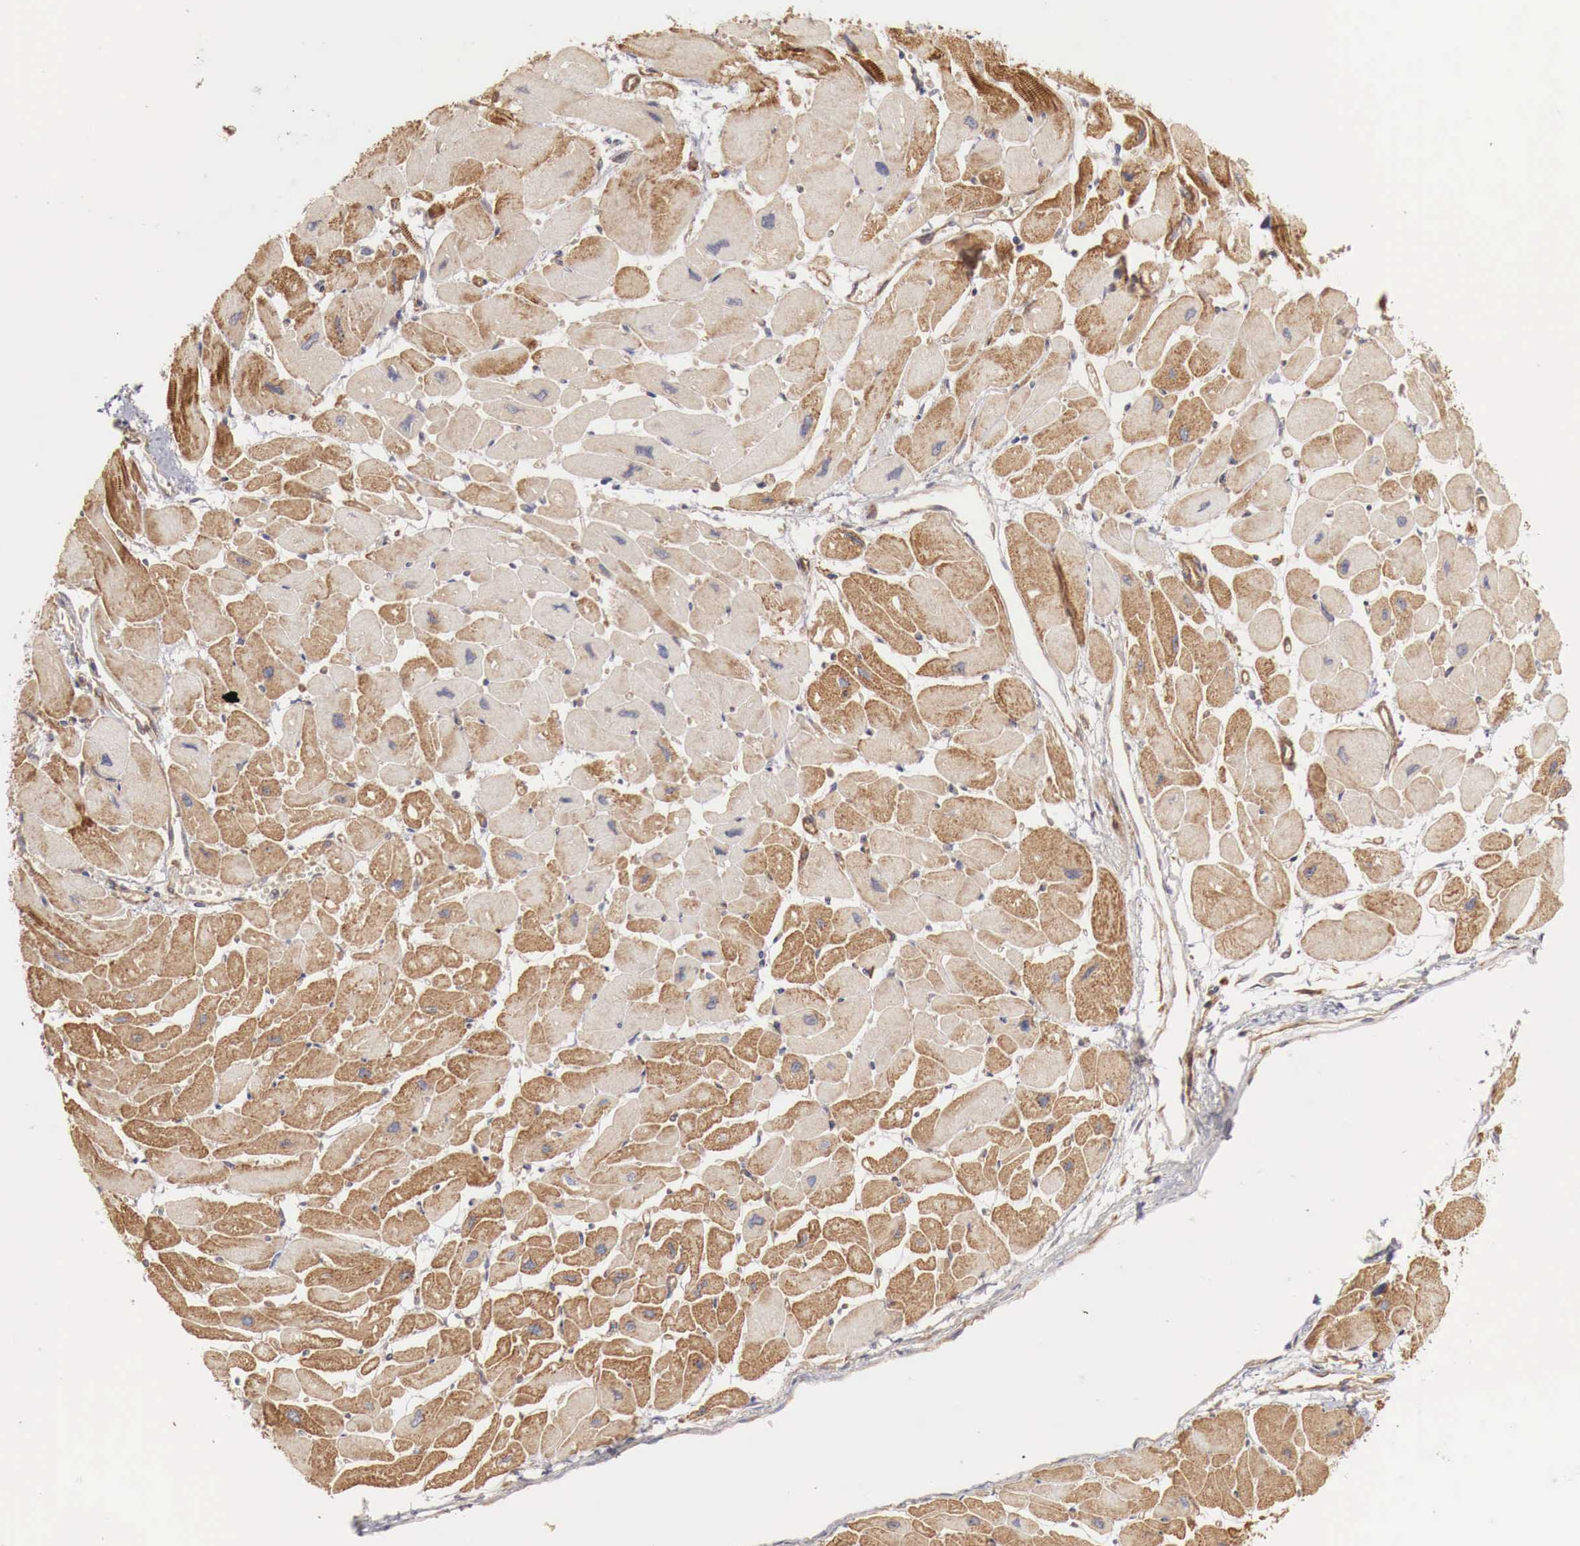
{"staining": {"intensity": "moderate", "quantity": ">75%", "location": "cytoplasmic/membranous"}, "tissue": "heart muscle", "cell_type": "Cardiomyocytes", "image_type": "normal", "snomed": [{"axis": "morphology", "description": "Normal tissue, NOS"}, {"axis": "topography", "description": "Heart"}], "caption": "Immunohistochemistry (IHC) image of unremarkable heart muscle: human heart muscle stained using immunohistochemistry shows medium levels of moderate protein expression localized specifically in the cytoplasmic/membranous of cardiomyocytes, appearing as a cytoplasmic/membranous brown color.", "gene": "ARMCX4", "patient": {"sex": "female", "age": 54}}